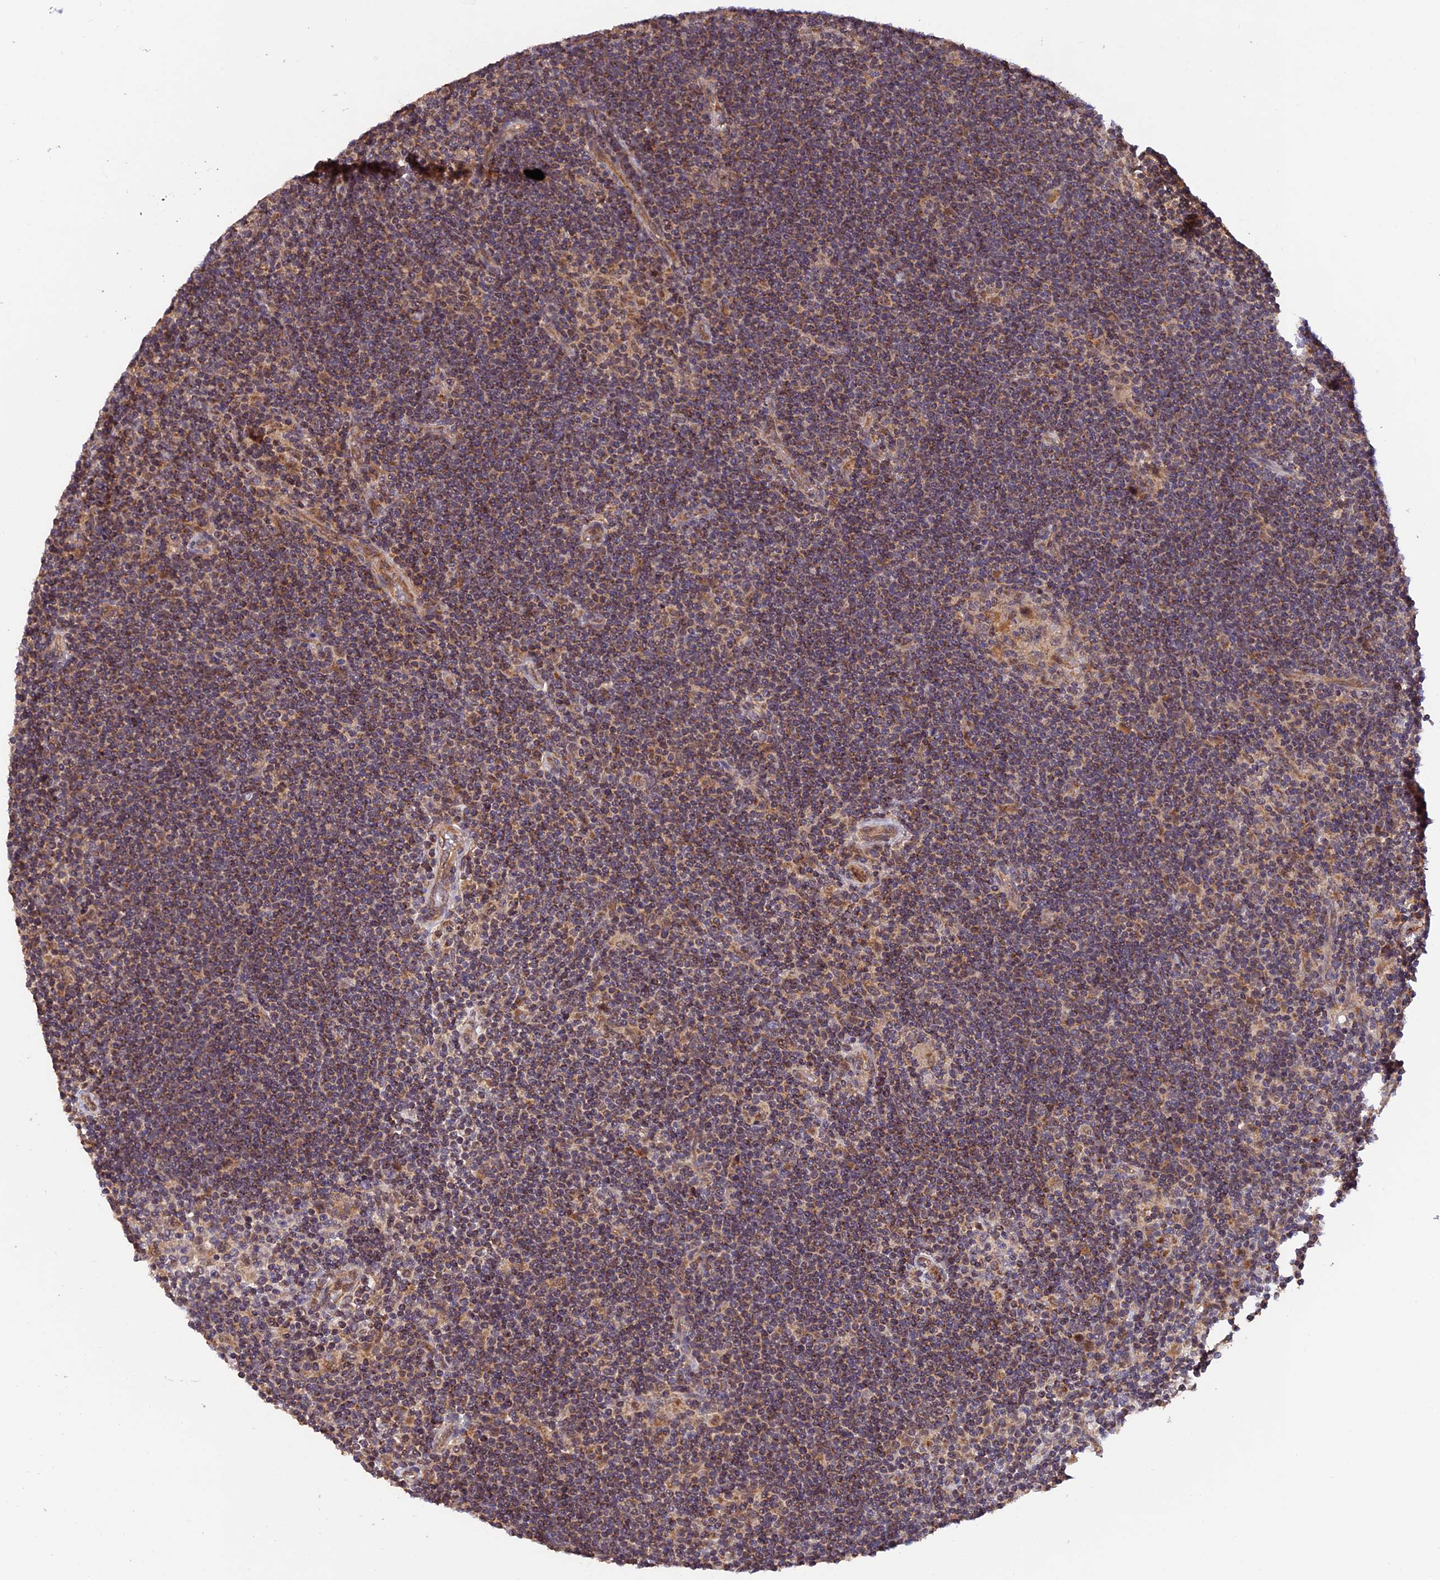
{"staining": {"intensity": "moderate", "quantity": "25%-75%", "location": "cytoplasmic/membranous"}, "tissue": "lymphoma", "cell_type": "Tumor cells", "image_type": "cancer", "snomed": [{"axis": "morphology", "description": "Hodgkin's disease, NOS"}, {"axis": "topography", "description": "Lymph node"}], "caption": "Brown immunohistochemical staining in human lymphoma reveals moderate cytoplasmic/membranous expression in about 25%-75% of tumor cells. (brown staining indicates protein expression, while blue staining denotes nuclei).", "gene": "MNS1", "patient": {"sex": "female", "age": 57}}